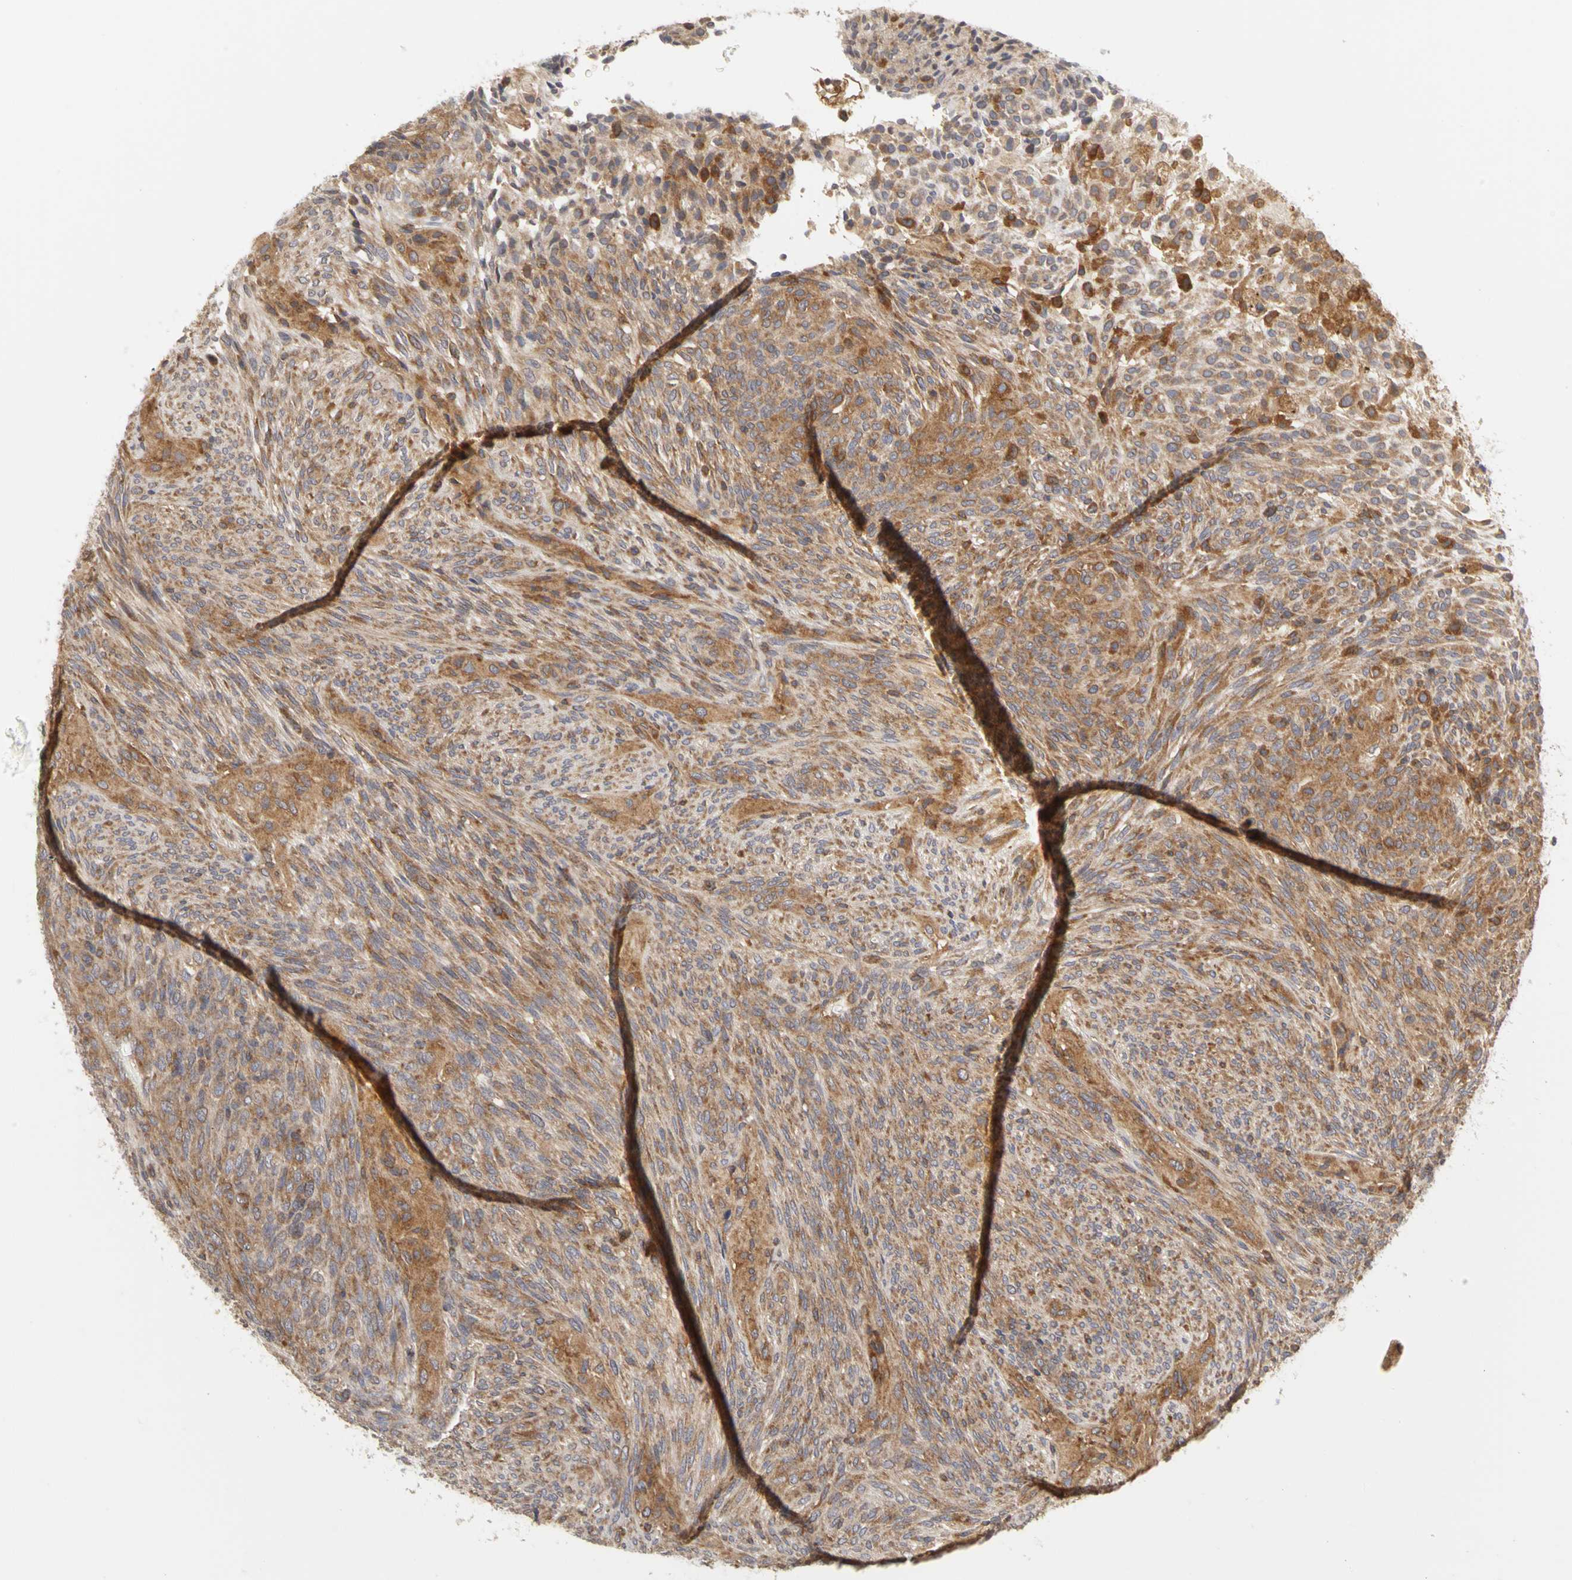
{"staining": {"intensity": "moderate", "quantity": ">75%", "location": "cytoplasmic/membranous"}, "tissue": "glioma", "cell_type": "Tumor cells", "image_type": "cancer", "snomed": [{"axis": "morphology", "description": "Glioma, malignant, High grade"}, {"axis": "topography", "description": "Cerebral cortex"}], "caption": "Immunohistochemistry image of human malignant glioma (high-grade) stained for a protein (brown), which reveals medium levels of moderate cytoplasmic/membranous positivity in approximately >75% of tumor cells.", "gene": "IRAK1", "patient": {"sex": "female", "age": 55}}